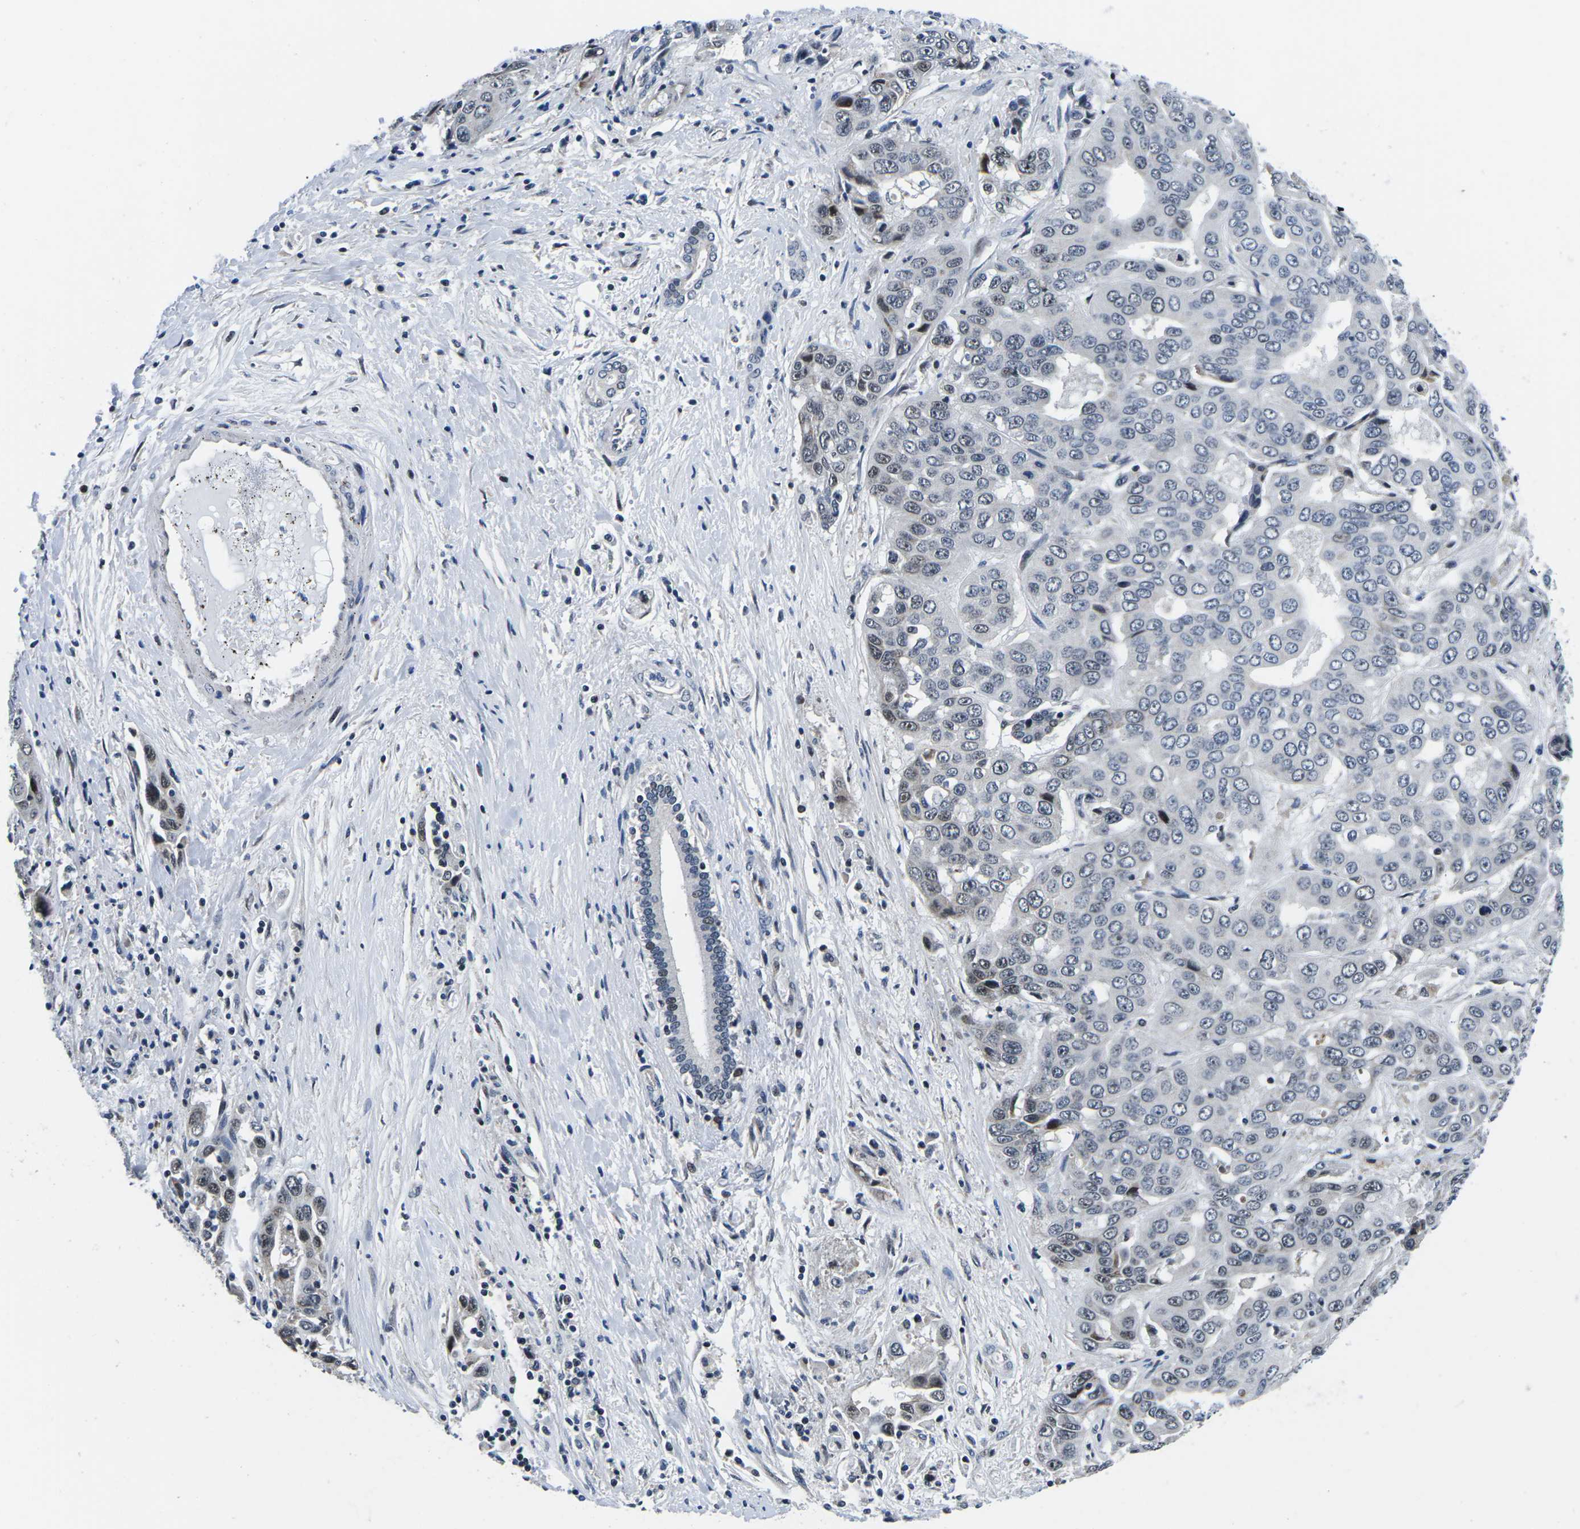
{"staining": {"intensity": "moderate", "quantity": "<25%", "location": "nuclear"}, "tissue": "liver cancer", "cell_type": "Tumor cells", "image_type": "cancer", "snomed": [{"axis": "morphology", "description": "Cholangiocarcinoma"}, {"axis": "topography", "description": "Liver"}], "caption": "Human liver cancer stained with a protein marker displays moderate staining in tumor cells.", "gene": "CDC73", "patient": {"sex": "female", "age": 52}}